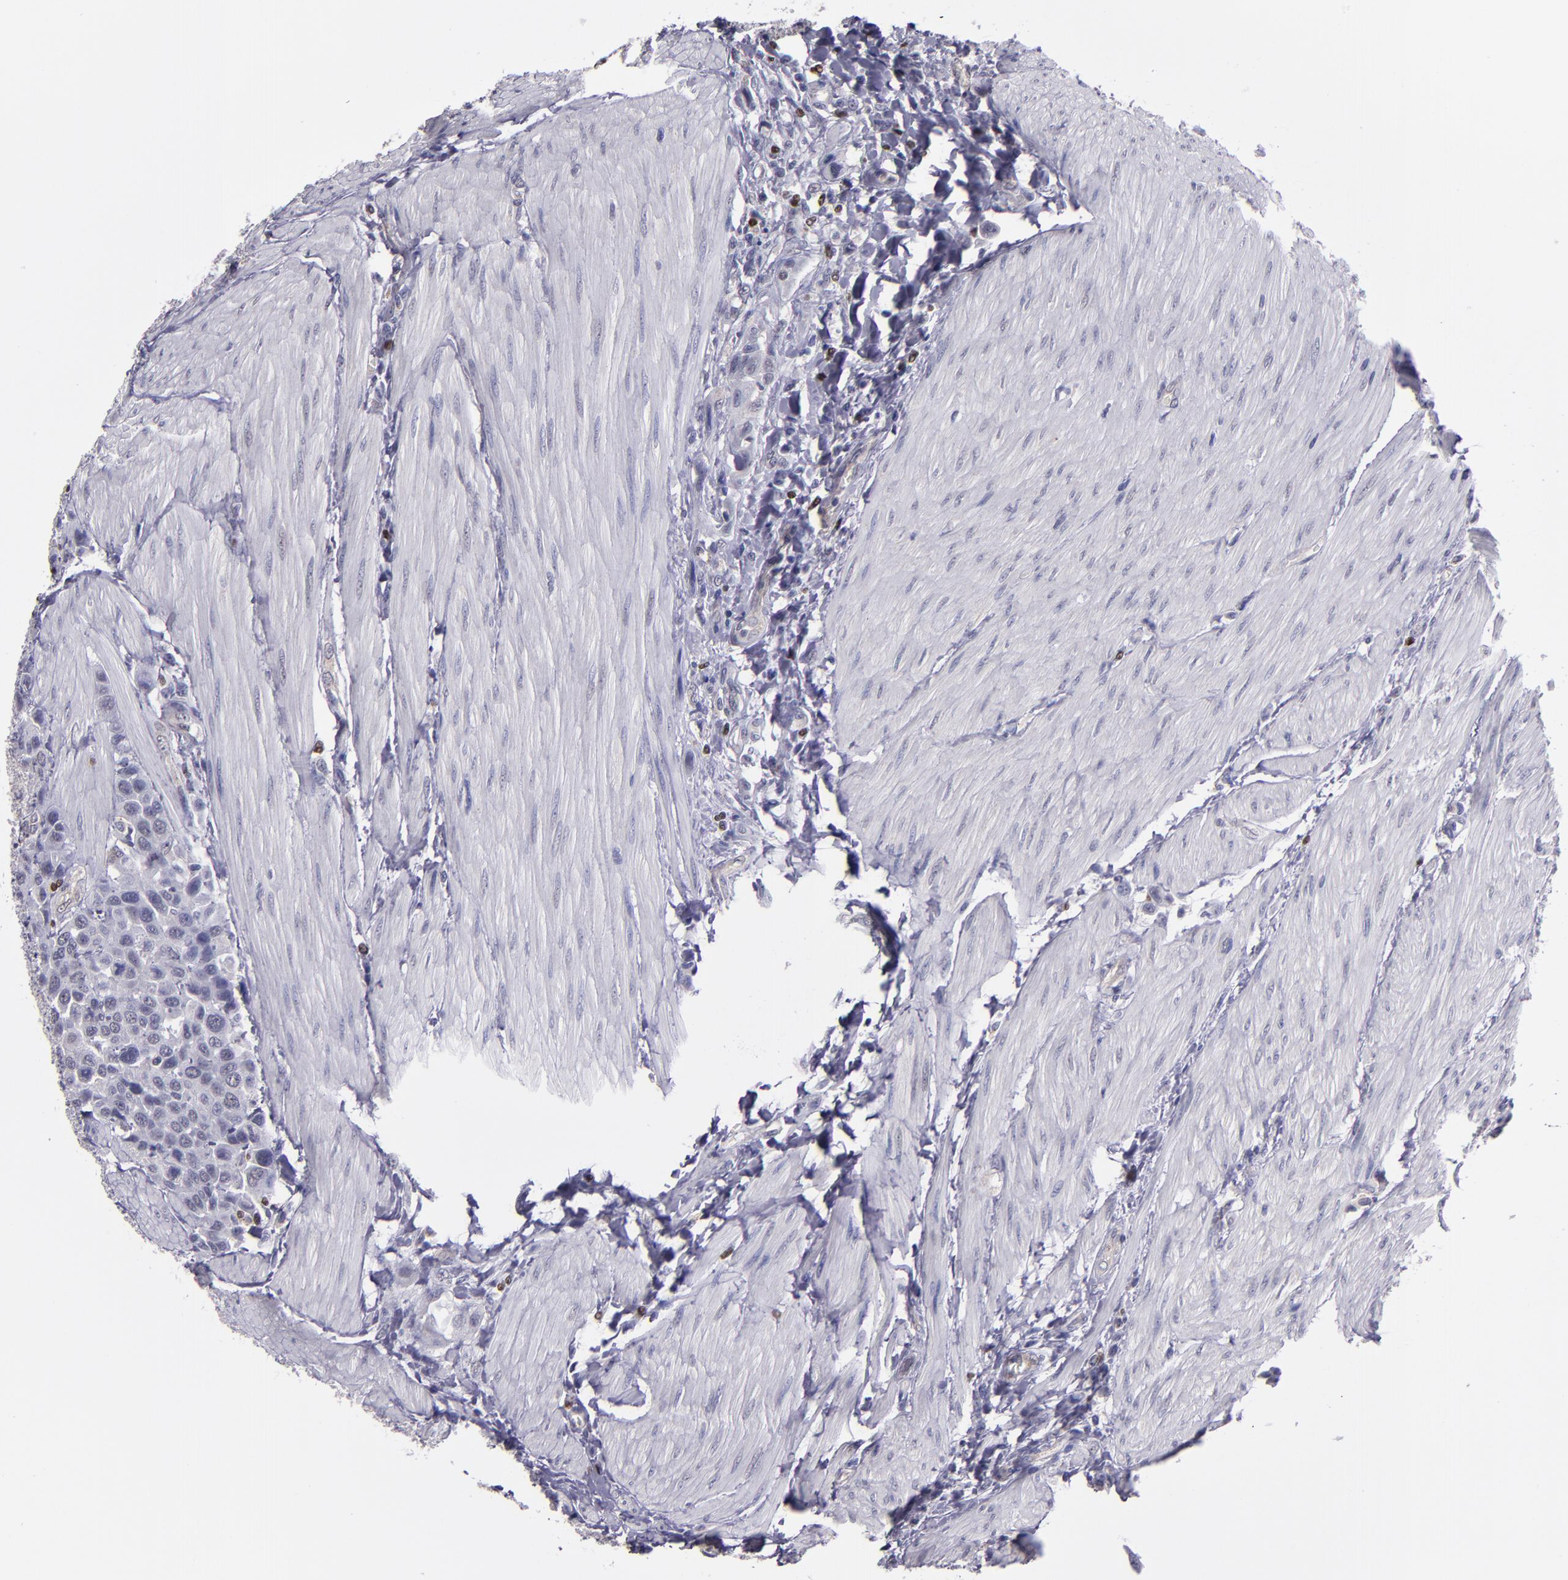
{"staining": {"intensity": "negative", "quantity": "none", "location": "none"}, "tissue": "urothelial cancer", "cell_type": "Tumor cells", "image_type": "cancer", "snomed": [{"axis": "morphology", "description": "Urothelial carcinoma, High grade"}, {"axis": "topography", "description": "Urinary bladder"}], "caption": "This is a histopathology image of immunohistochemistry staining of urothelial cancer, which shows no expression in tumor cells.", "gene": "CEBPE", "patient": {"sex": "male", "age": 50}}